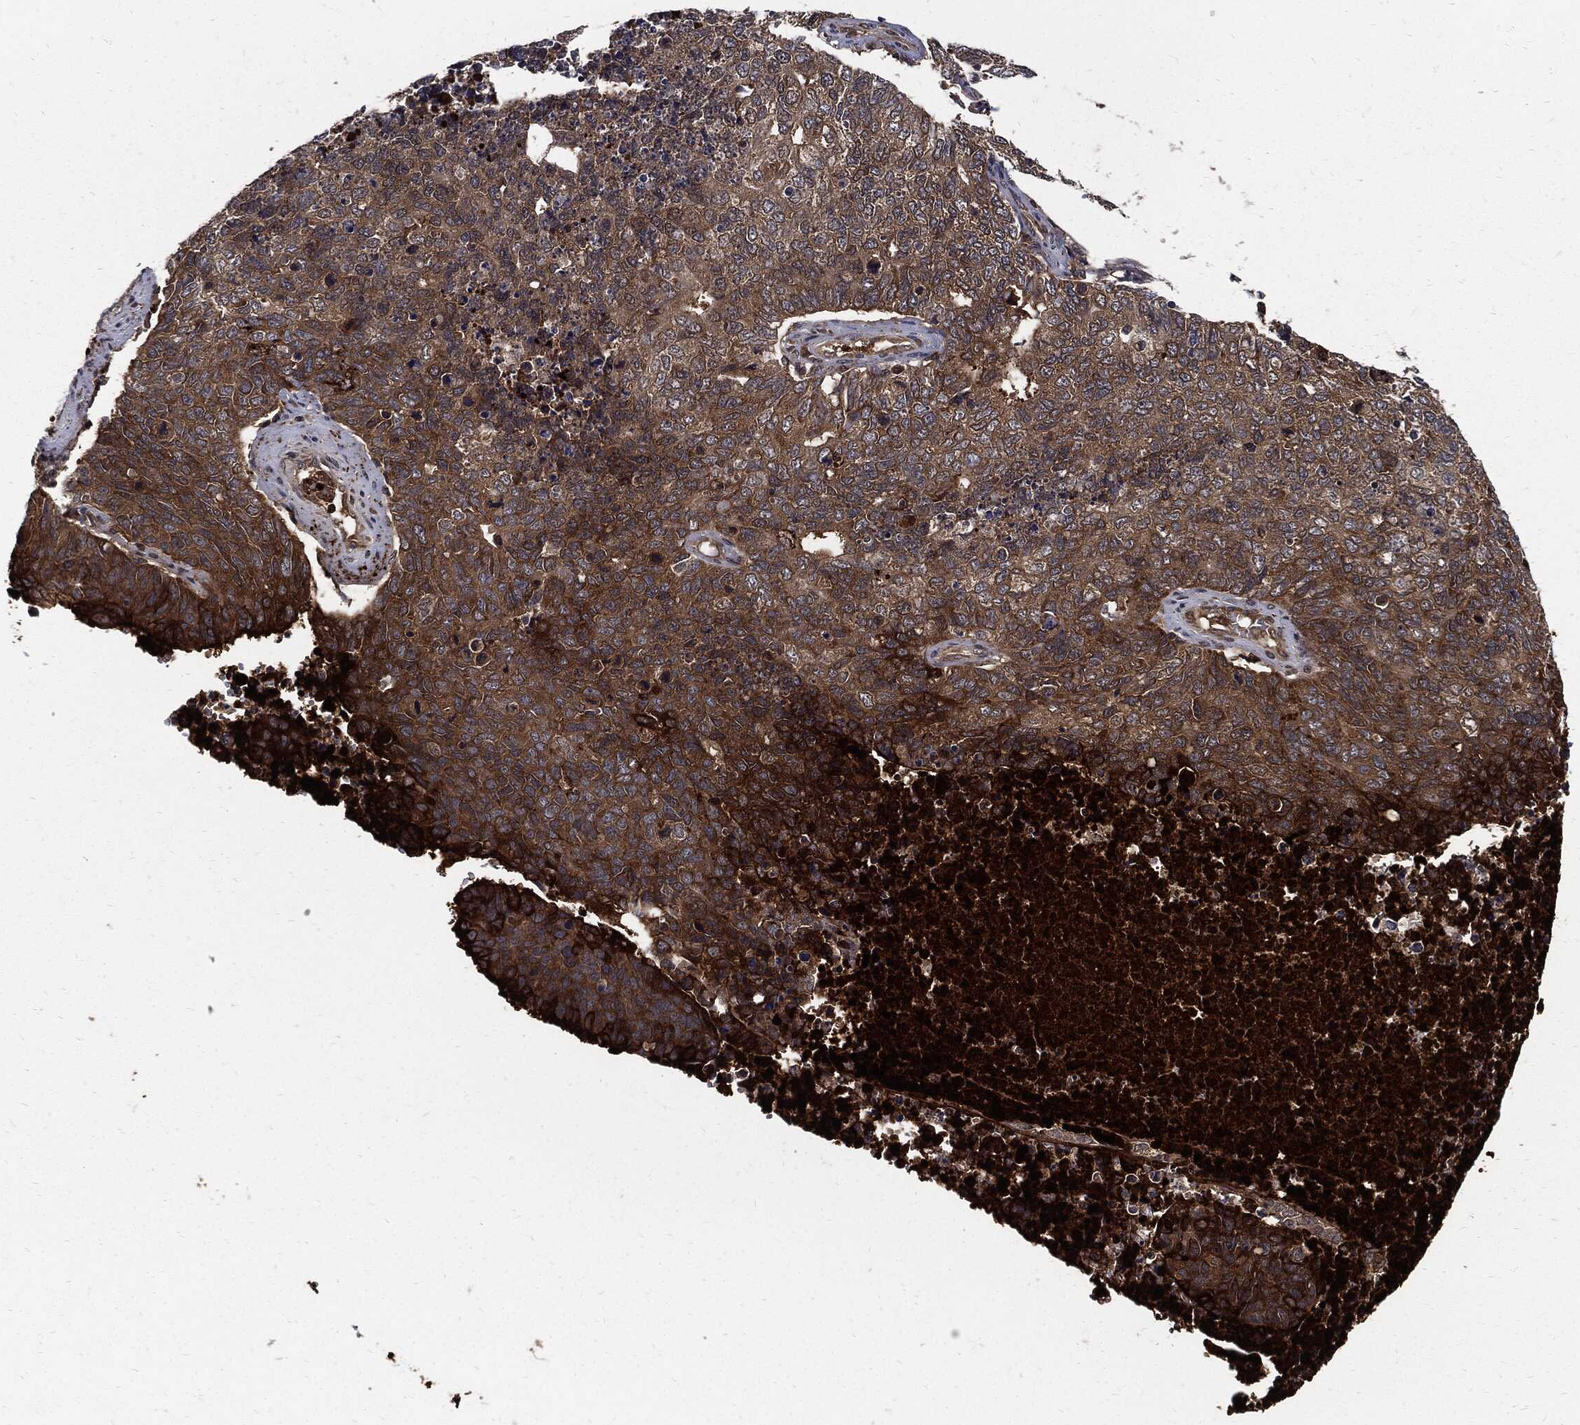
{"staining": {"intensity": "strong", "quantity": "25%-75%", "location": "cytoplasmic/membranous"}, "tissue": "cervical cancer", "cell_type": "Tumor cells", "image_type": "cancer", "snomed": [{"axis": "morphology", "description": "Squamous cell carcinoma, NOS"}, {"axis": "topography", "description": "Cervix"}], "caption": "Protein expression analysis of human cervical squamous cell carcinoma reveals strong cytoplasmic/membranous positivity in about 25%-75% of tumor cells.", "gene": "CLU", "patient": {"sex": "female", "age": 63}}